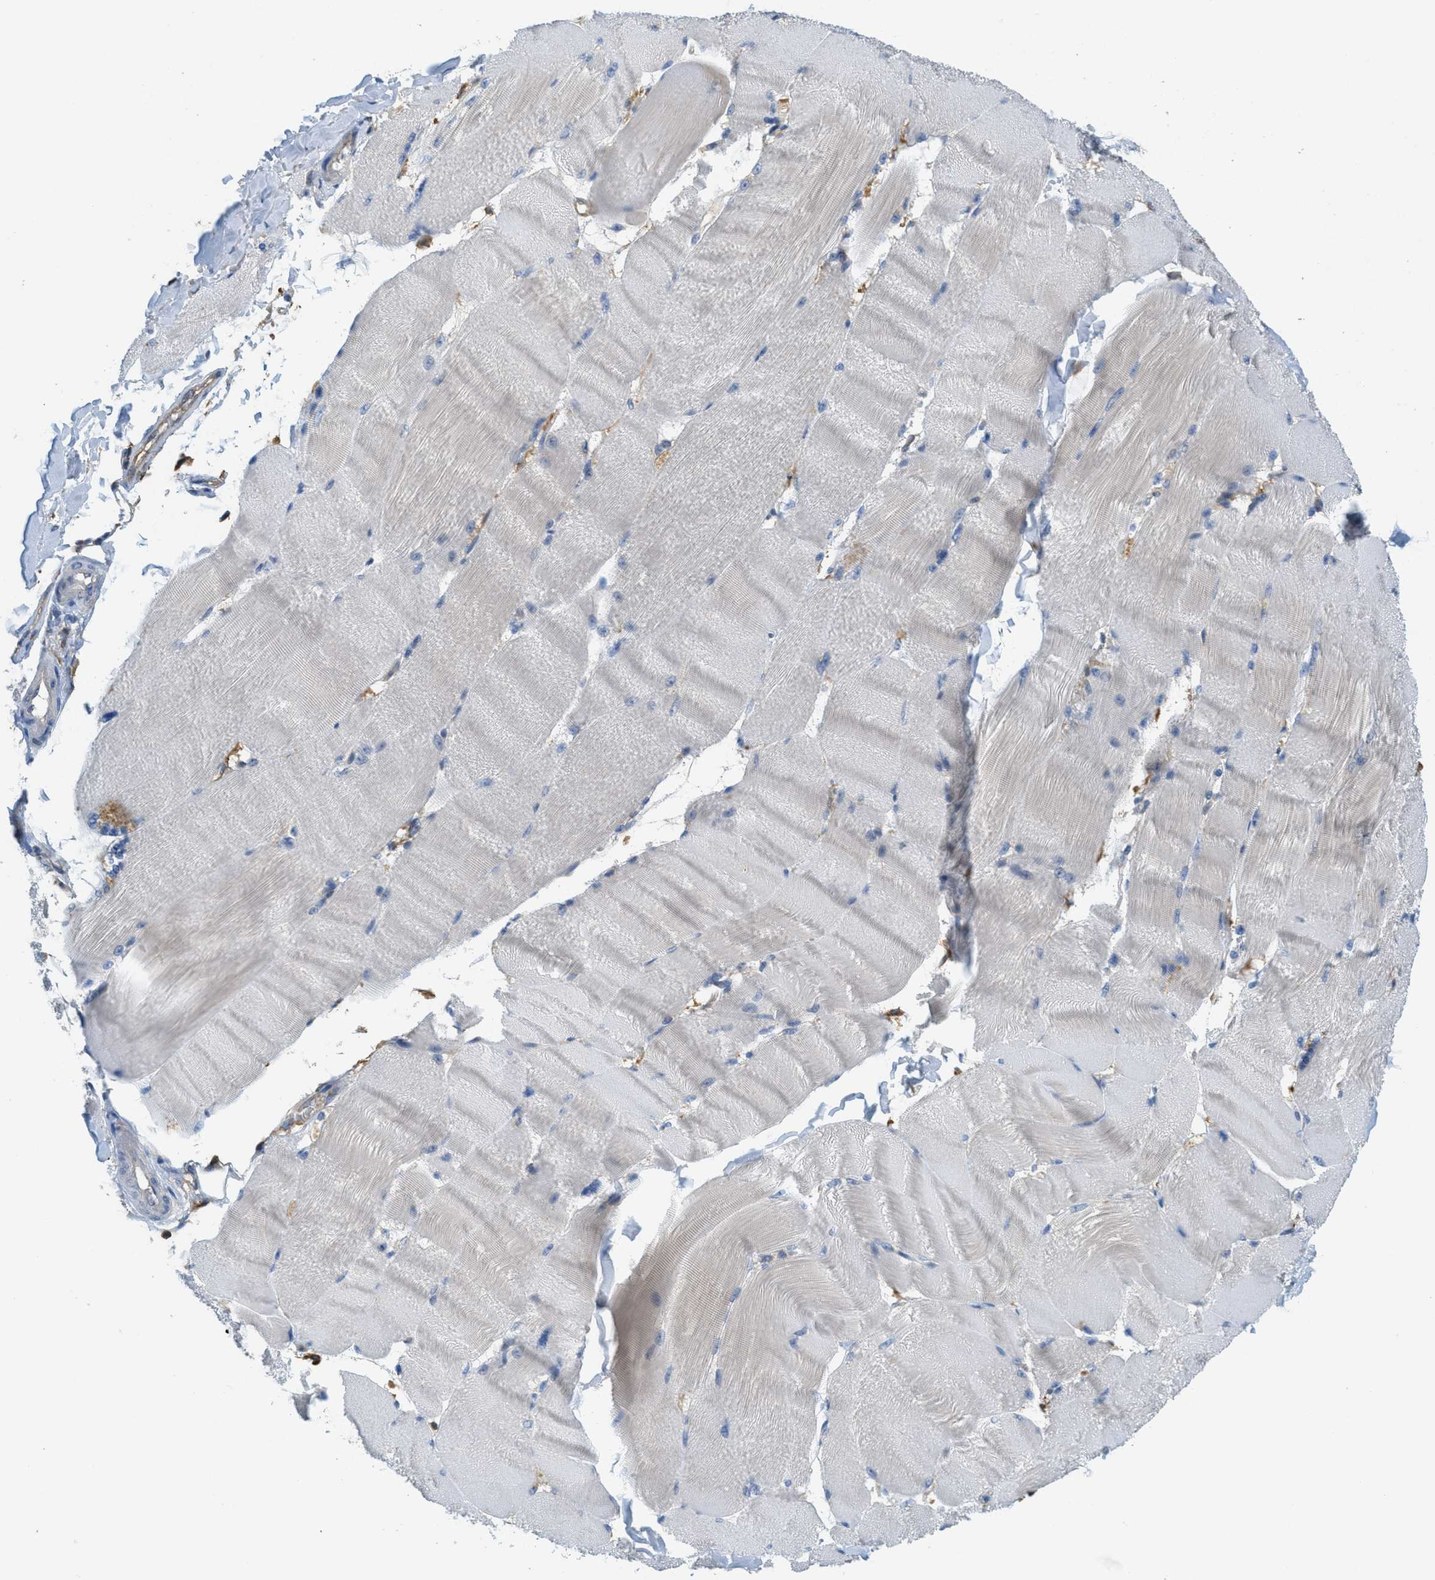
{"staining": {"intensity": "negative", "quantity": "none", "location": "none"}, "tissue": "skeletal muscle", "cell_type": "Myocytes", "image_type": "normal", "snomed": [{"axis": "morphology", "description": "Normal tissue, NOS"}, {"axis": "topography", "description": "Skin"}, {"axis": "topography", "description": "Skeletal muscle"}], "caption": "Benign skeletal muscle was stained to show a protein in brown. There is no significant staining in myocytes.", "gene": "GRIK2", "patient": {"sex": "male", "age": 83}}